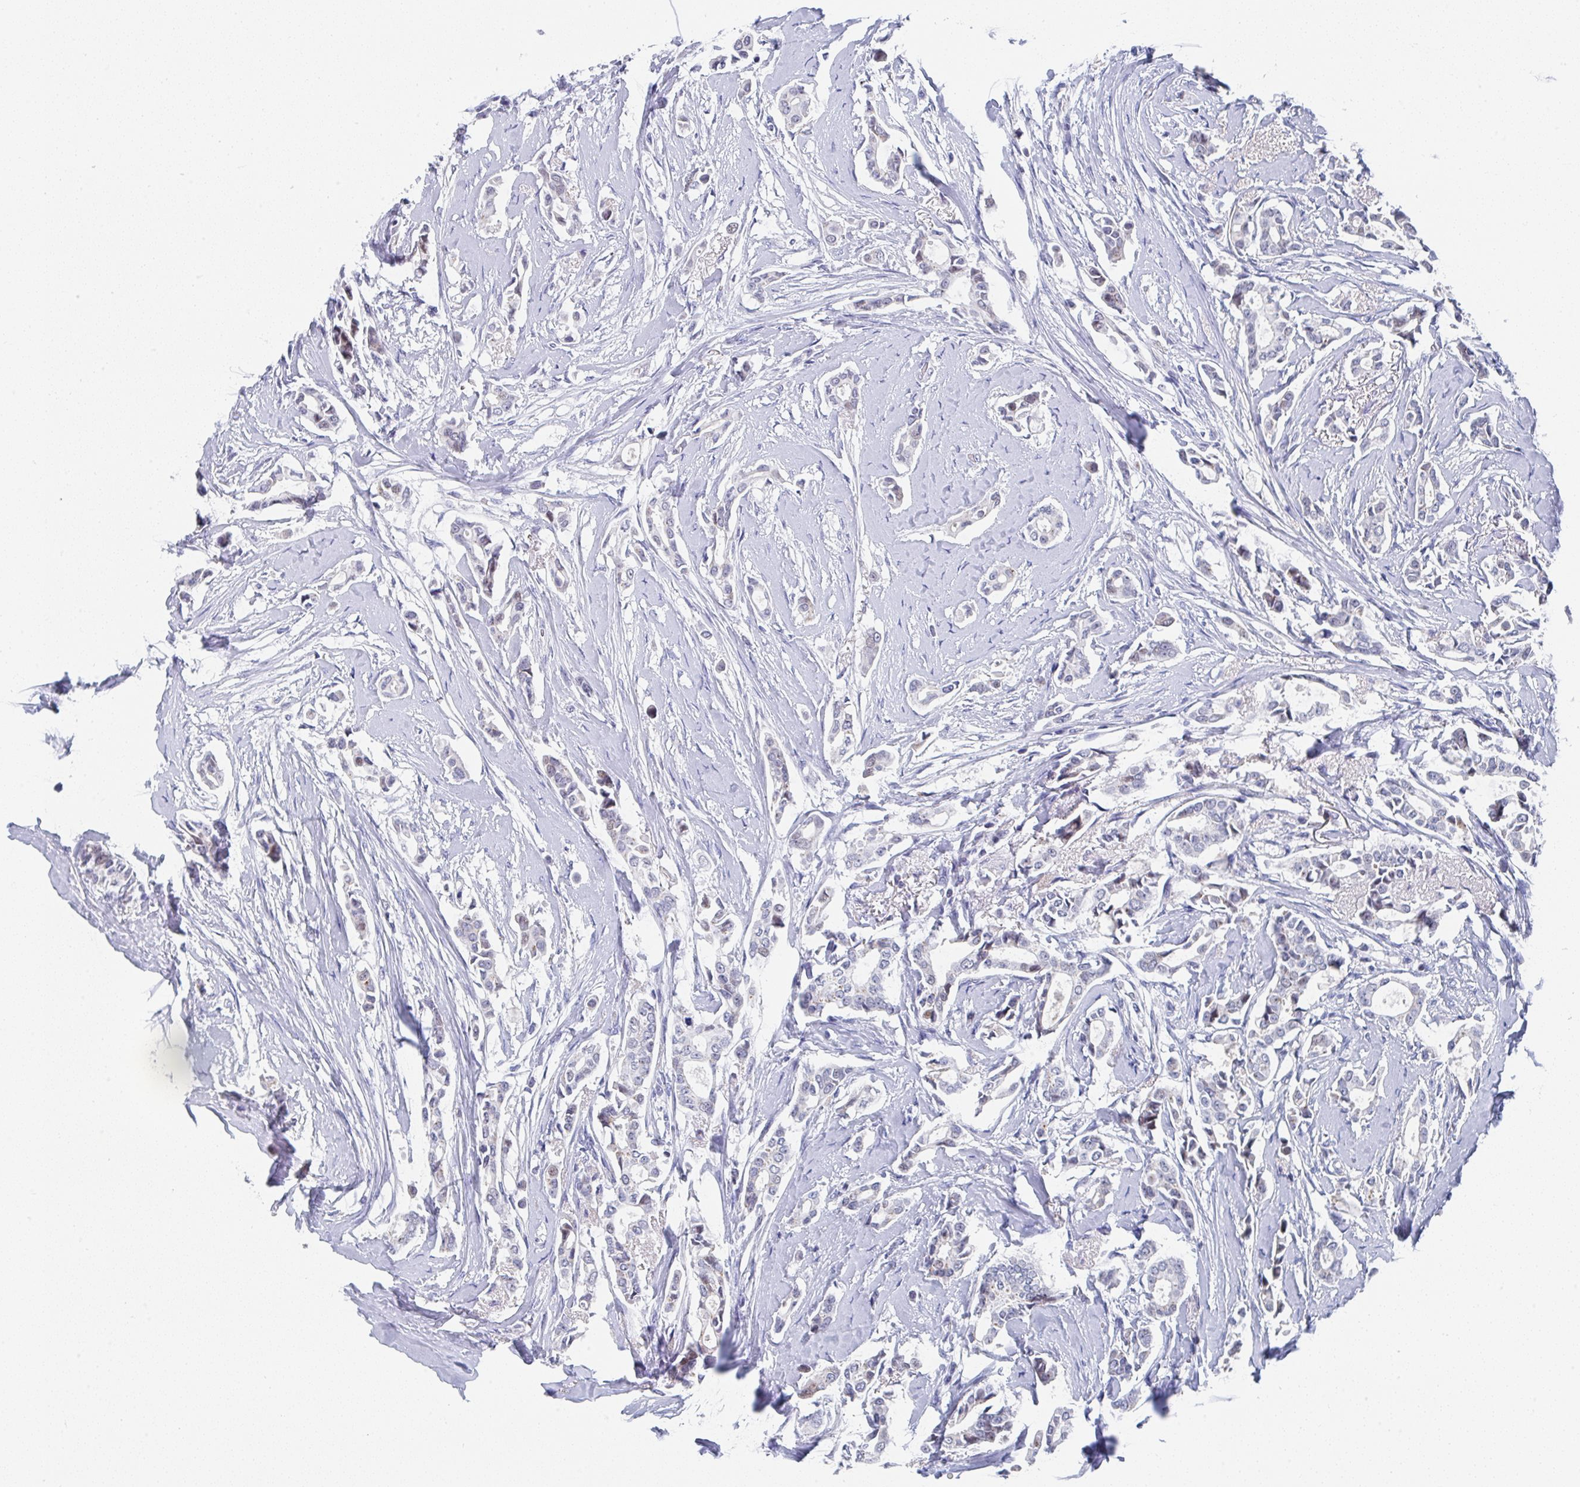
{"staining": {"intensity": "negative", "quantity": "none", "location": "none"}, "tissue": "breast cancer", "cell_type": "Tumor cells", "image_type": "cancer", "snomed": [{"axis": "morphology", "description": "Duct carcinoma"}, {"axis": "topography", "description": "Breast"}], "caption": "DAB (3,3'-diaminobenzidine) immunohistochemical staining of human breast cancer reveals no significant staining in tumor cells.", "gene": "TNFRSF8", "patient": {"sex": "female", "age": 64}}